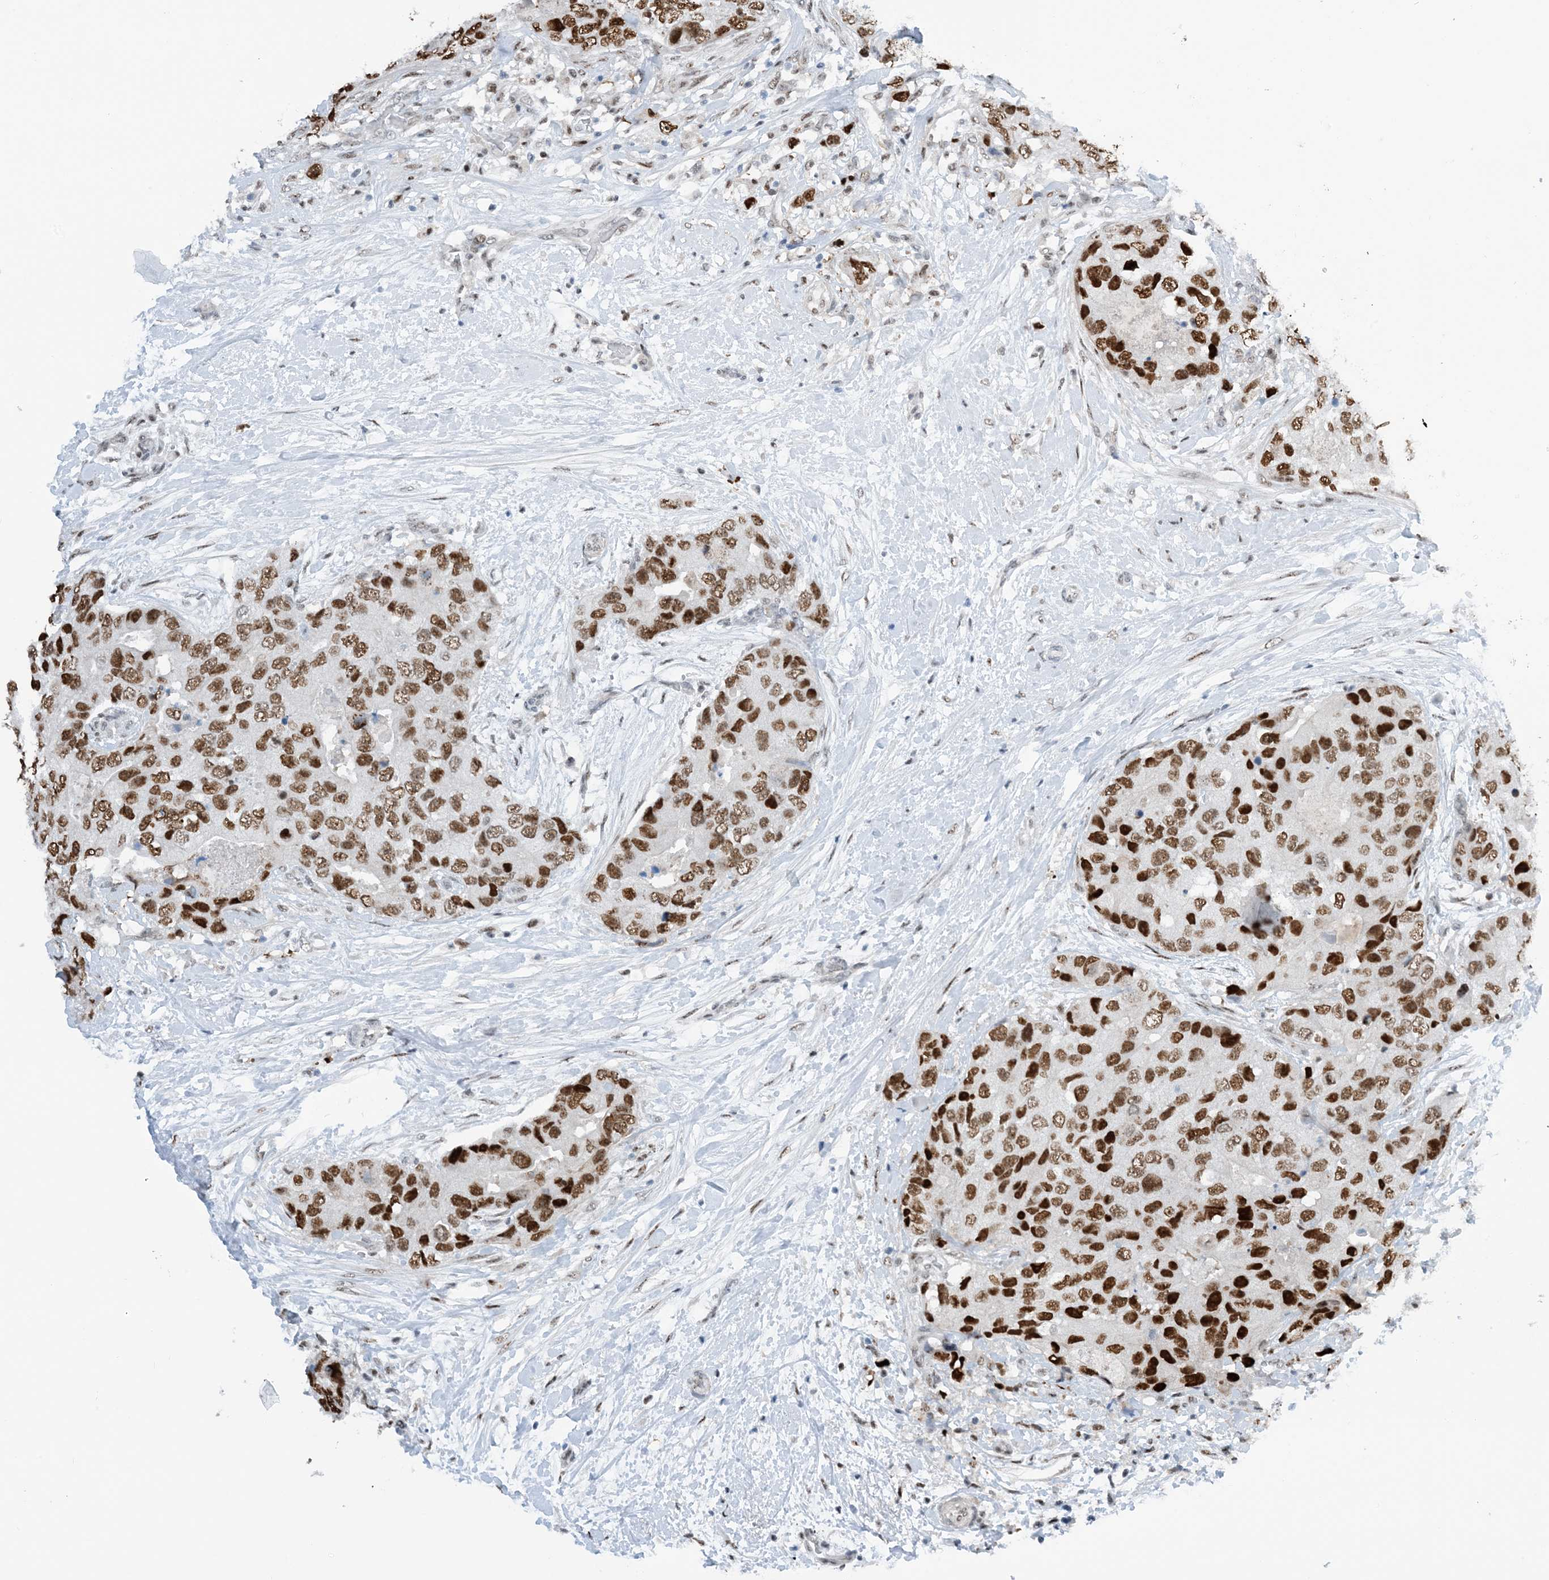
{"staining": {"intensity": "moderate", "quantity": ">75%", "location": "nuclear"}, "tissue": "breast cancer", "cell_type": "Tumor cells", "image_type": "cancer", "snomed": [{"axis": "morphology", "description": "Duct carcinoma"}, {"axis": "topography", "description": "Breast"}], "caption": "Immunohistochemistry (IHC) photomicrograph of neoplastic tissue: invasive ductal carcinoma (breast) stained using immunohistochemistry (IHC) demonstrates medium levels of moderate protein expression localized specifically in the nuclear of tumor cells, appearing as a nuclear brown color.", "gene": "HEMK1", "patient": {"sex": "female", "age": 62}}